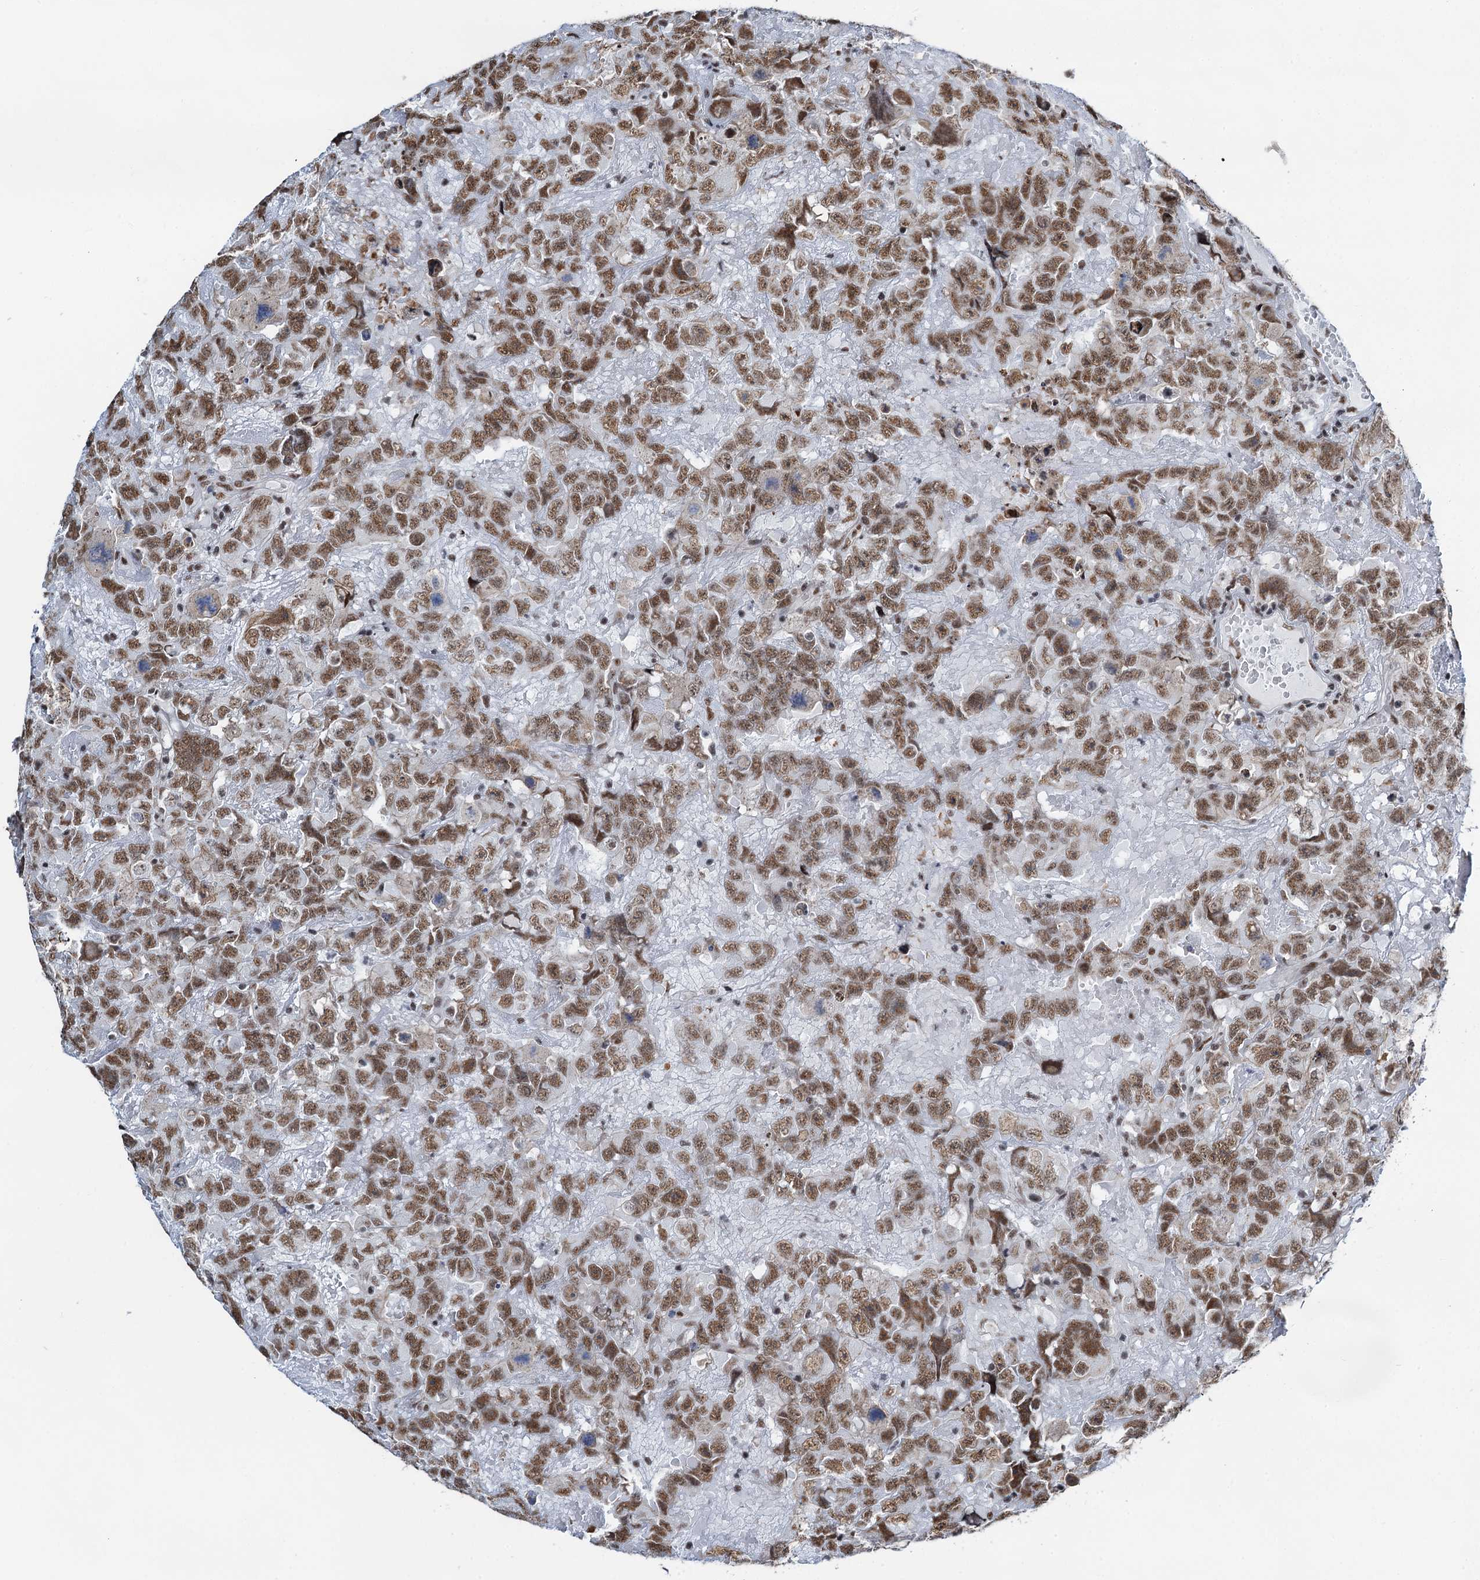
{"staining": {"intensity": "moderate", "quantity": ">75%", "location": "nuclear"}, "tissue": "testis cancer", "cell_type": "Tumor cells", "image_type": "cancer", "snomed": [{"axis": "morphology", "description": "Carcinoma, Embryonal, NOS"}, {"axis": "topography", "description": "Testis"}], "caption": "There is medium levels of moderate nuclear positivity in tumor cells of testis embryonal carcinoma, as demonstrated by immunohistochemical staining (brown color).", "gene": "ZNF609", "patient": {"sex": "male", "age": 45}}